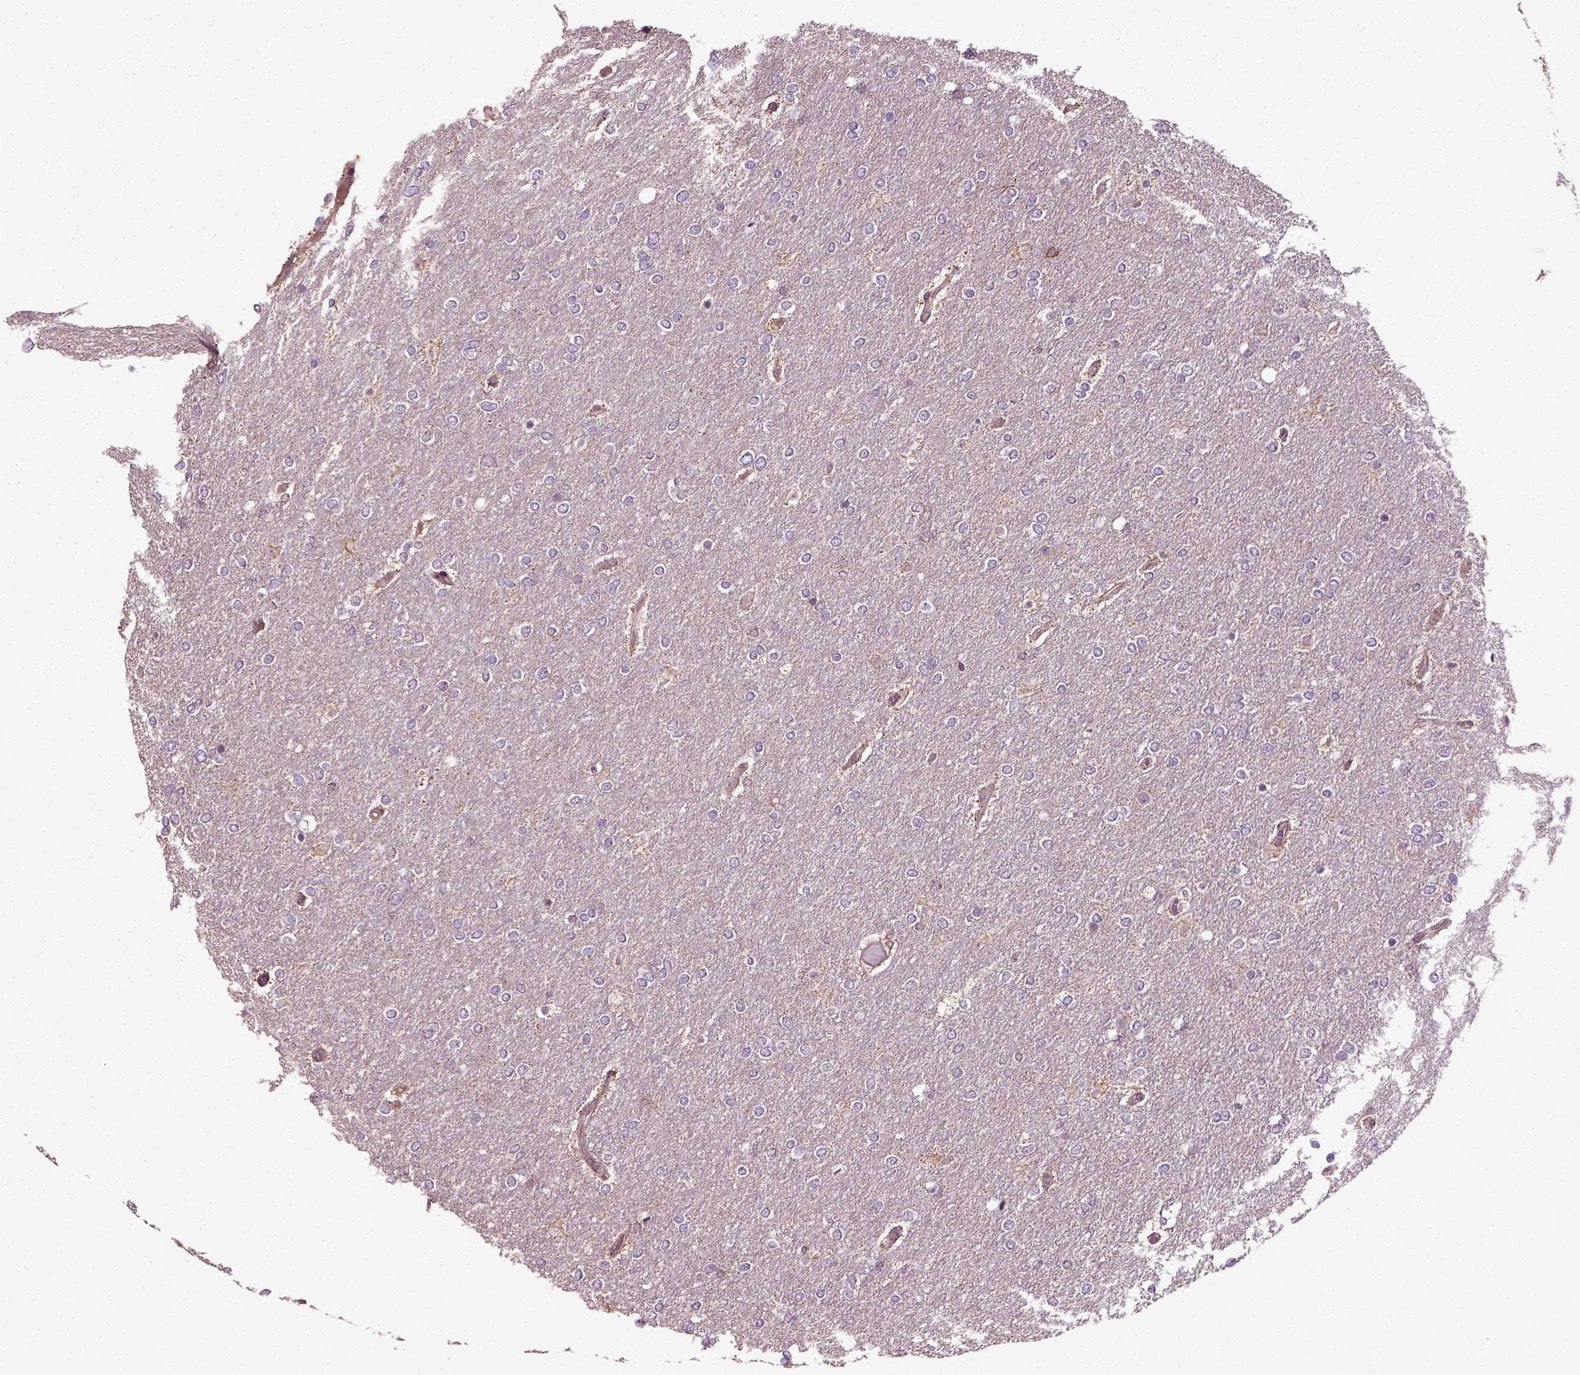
{"staining": {"intensity": "negative", "quantity": "none", "location": "none"}, "tissue": "glioma", "cell_type": "Tumor cells", "image_type": "cancer", "snomed": [{"axis": "morphology", "description": "Glioma, malignant, High grade"}, {"axis": "topography", "description": "Brain"}], "caption": "Tumor cells are negative for brown protein staining in glioma. Nuclei are stained in blue.", "gene": "ERV3-1", "patient": {"sex": "female", "age": 61}}